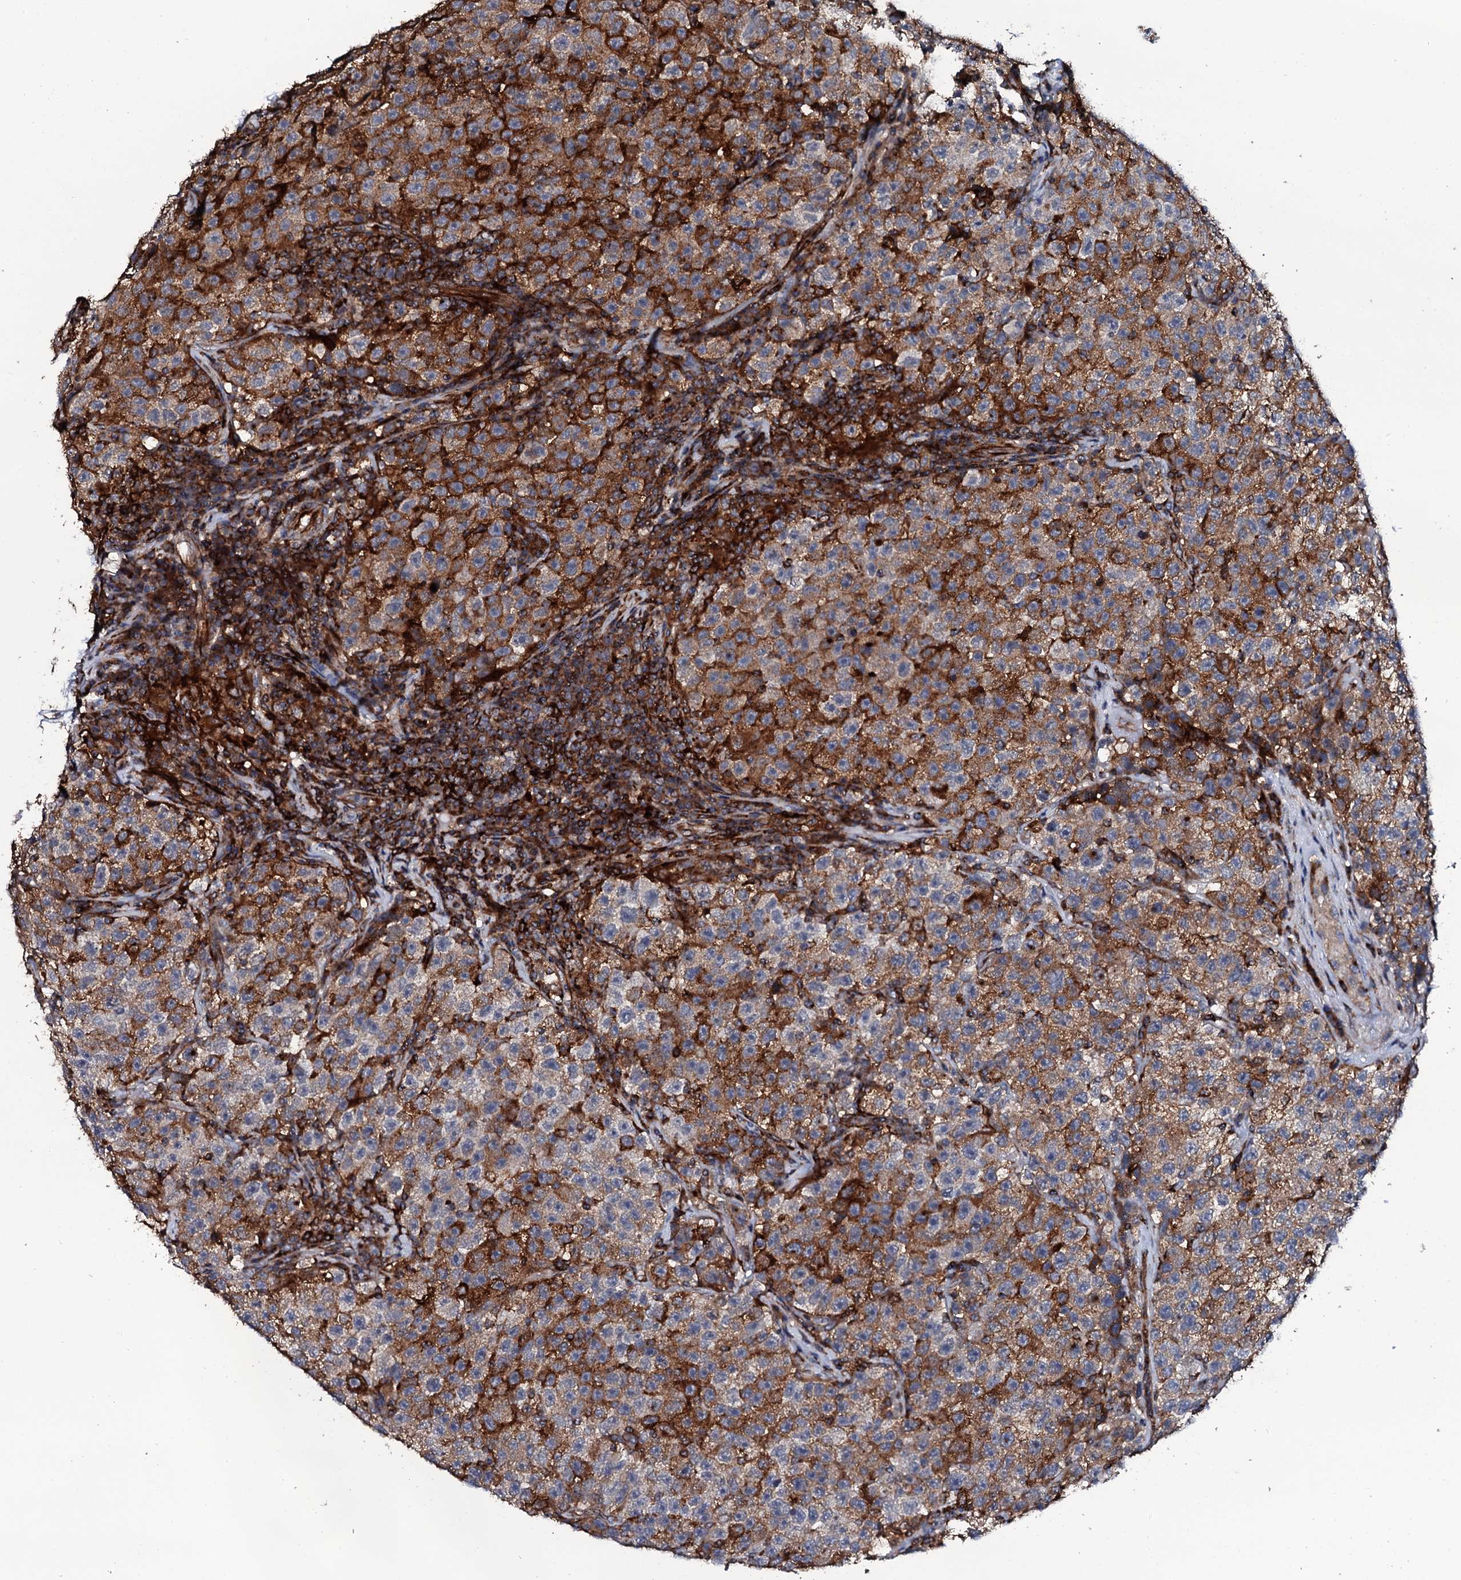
{"staining": {"intensity": "strong", "quantity": "25%-75%", "location": "cytoplasmic/membranous"}, "tissue": "testis cancer", "cell_type": "Tumor cells", "image_type": "cancer", "snomed": [{"axis": "morphology", "description": "Seminoma, NOS"}, {"axis": "topography", "description": "Testis"}], "caption": "A photomicrograph of human testis cancer (seminoma) stained for a protein demonstrates strong cytoplasmic/membranous brown staining in tumor cells.", "gene": "VAMP8", "patient": {"sex": "male", "age": 22}}